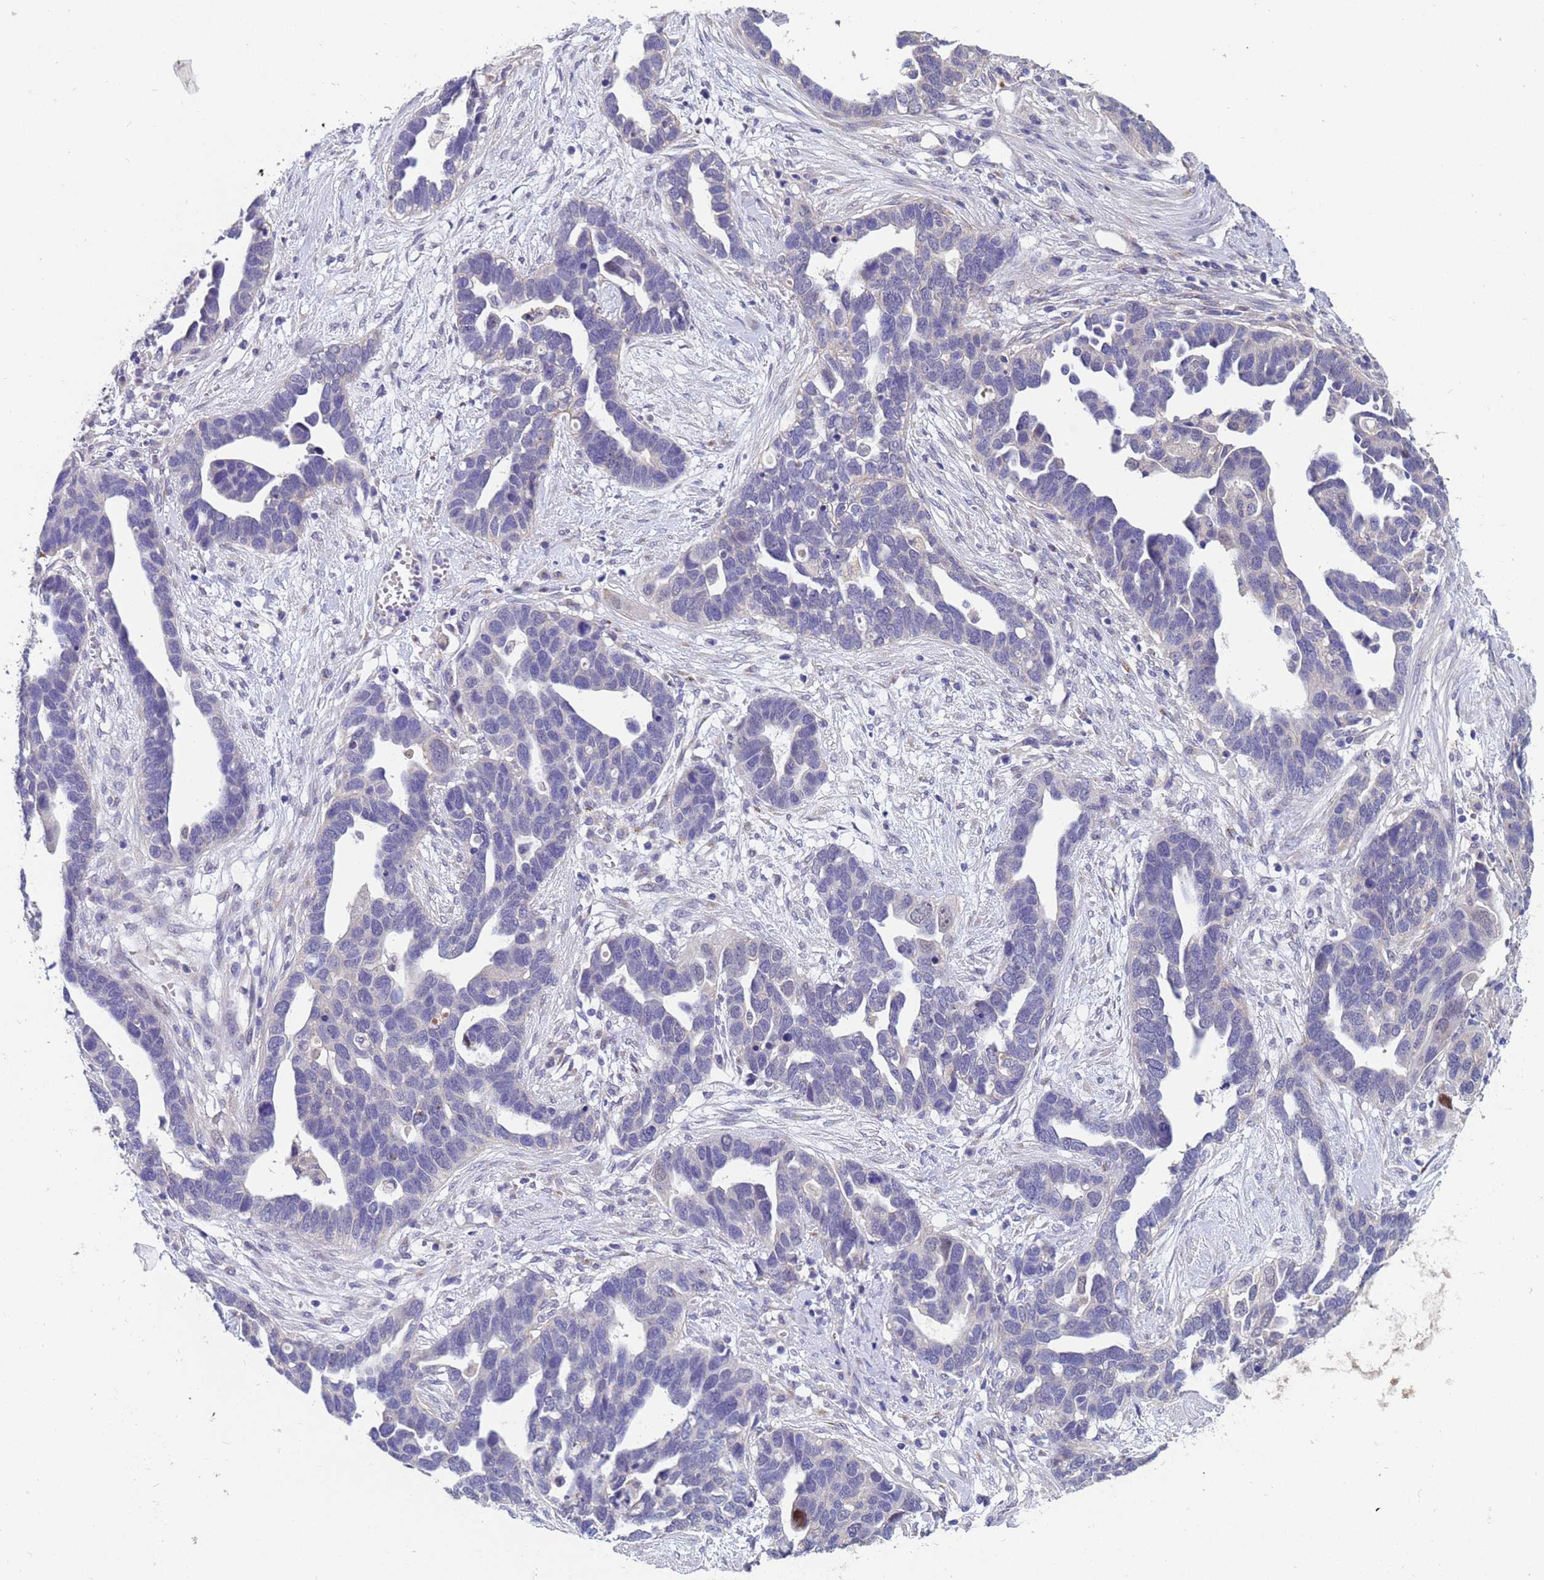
{"staining": {"intensity": "negative", "quantity": "none", "location": "none"}, "tissue": "ovarian cancer", "cell_type": "Tumor cells", "image_type": "cancer", "snomed": [{"axis": "morphology", "description": "Cystadenocarcinoma, serous, NOS"}, {"axis": "topography", "description": "Ovary"}], "caption": "Immunohistochemical staining of human ovarian cancer (serous cystadenocarcinoma) shows no significant positivity in tumor cells.", "gene": "IHO1", "patient": {"sex": "female", "age": 54}}